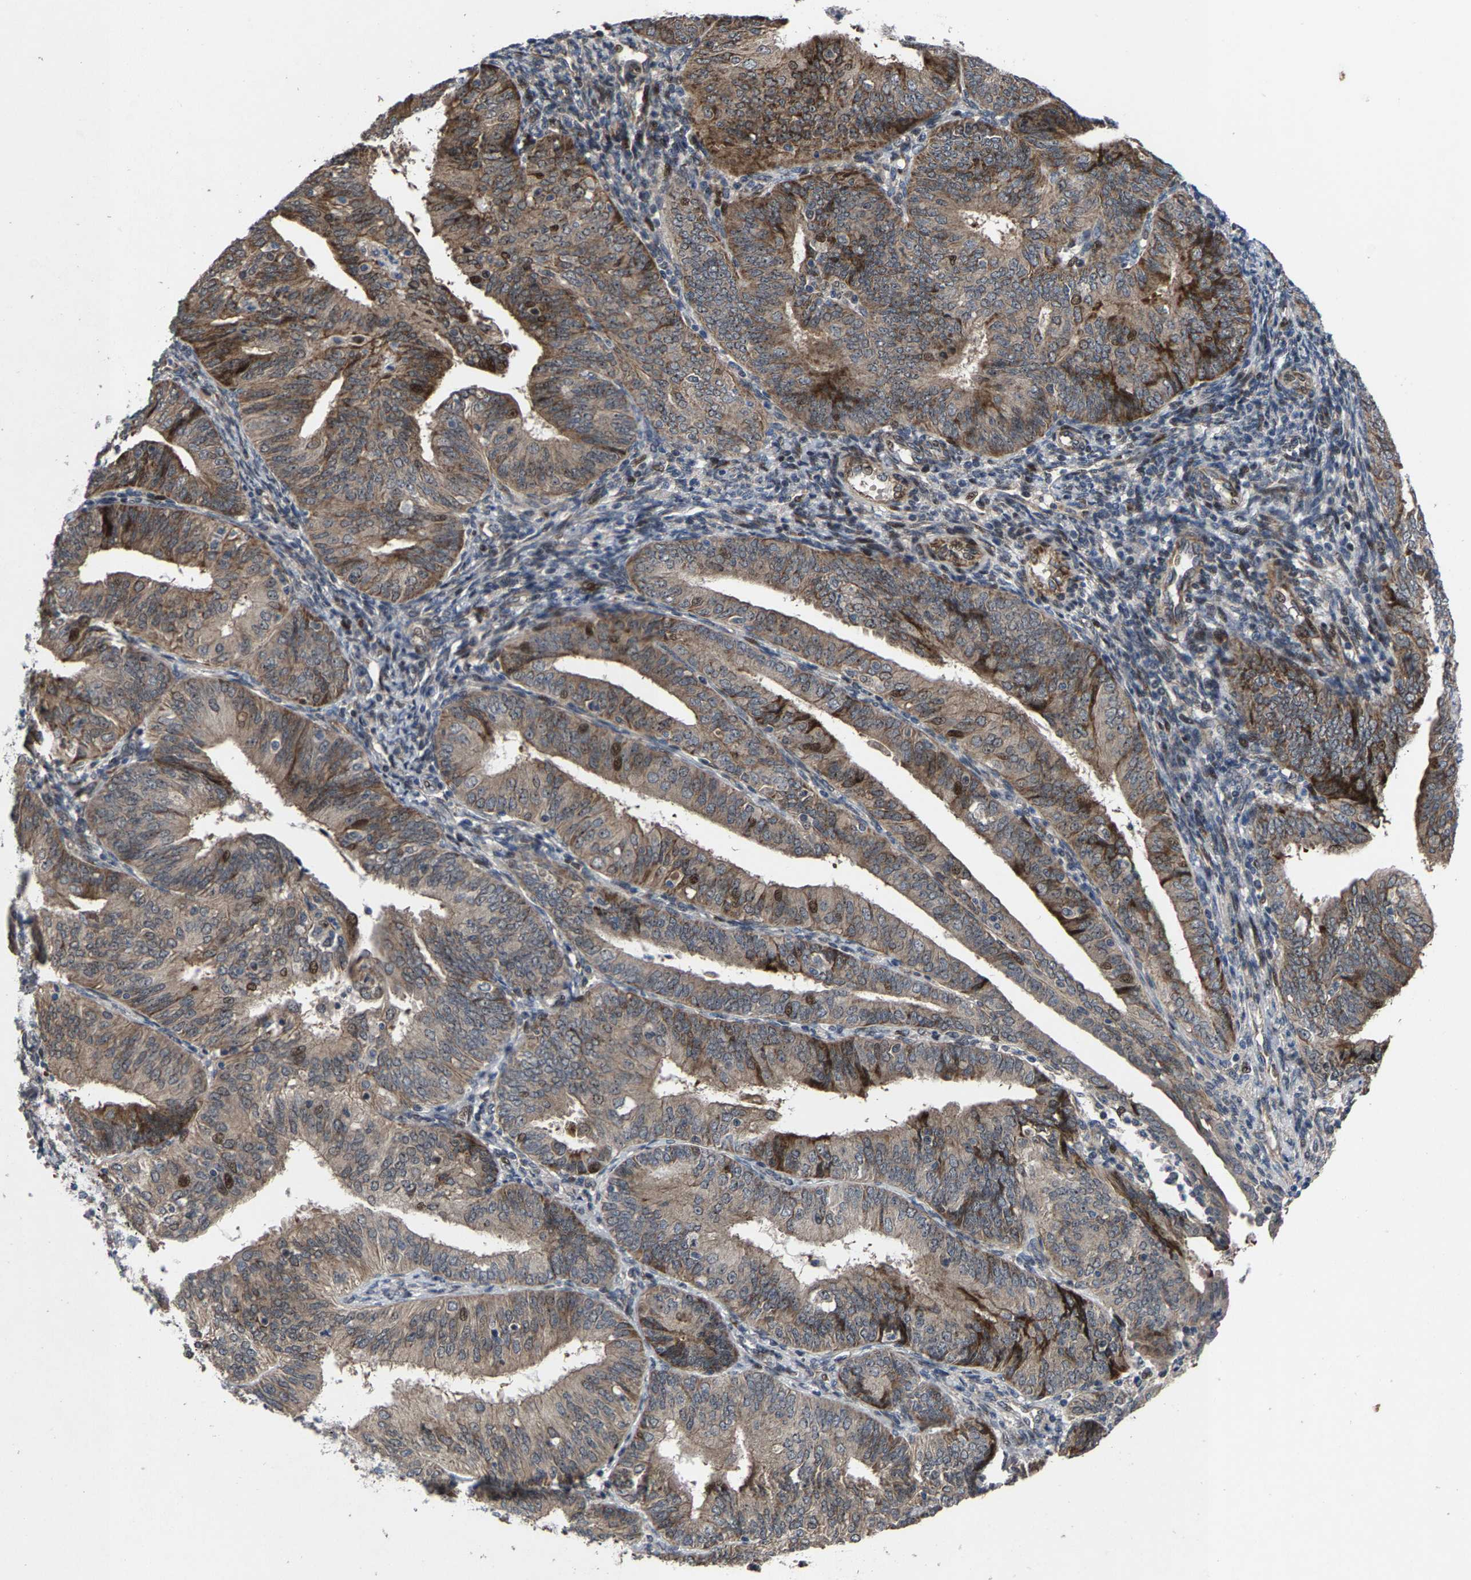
{"staining": {"intensity": "strong", "quantity": "25%-75%", "location": "cytoplasmic/membranous"}, "tissue": "endometrial cancer", "cell_type": "Tumor cells", "image_type": "cancer", "snomed": [{"axis": "morphology", "description": "Adenocarcinoma, NOS"}, {"axis": "topography", "description": "Endometrium"}], "caption": "Tumor cells exhibit high levels of strong cytoplasmic/membranous positivity in about 25%-75% of cells in endometrial cancer (adenocarcinoma).", "gene": "HAUS6", "patient": {"sex": "female", "age": 58}}